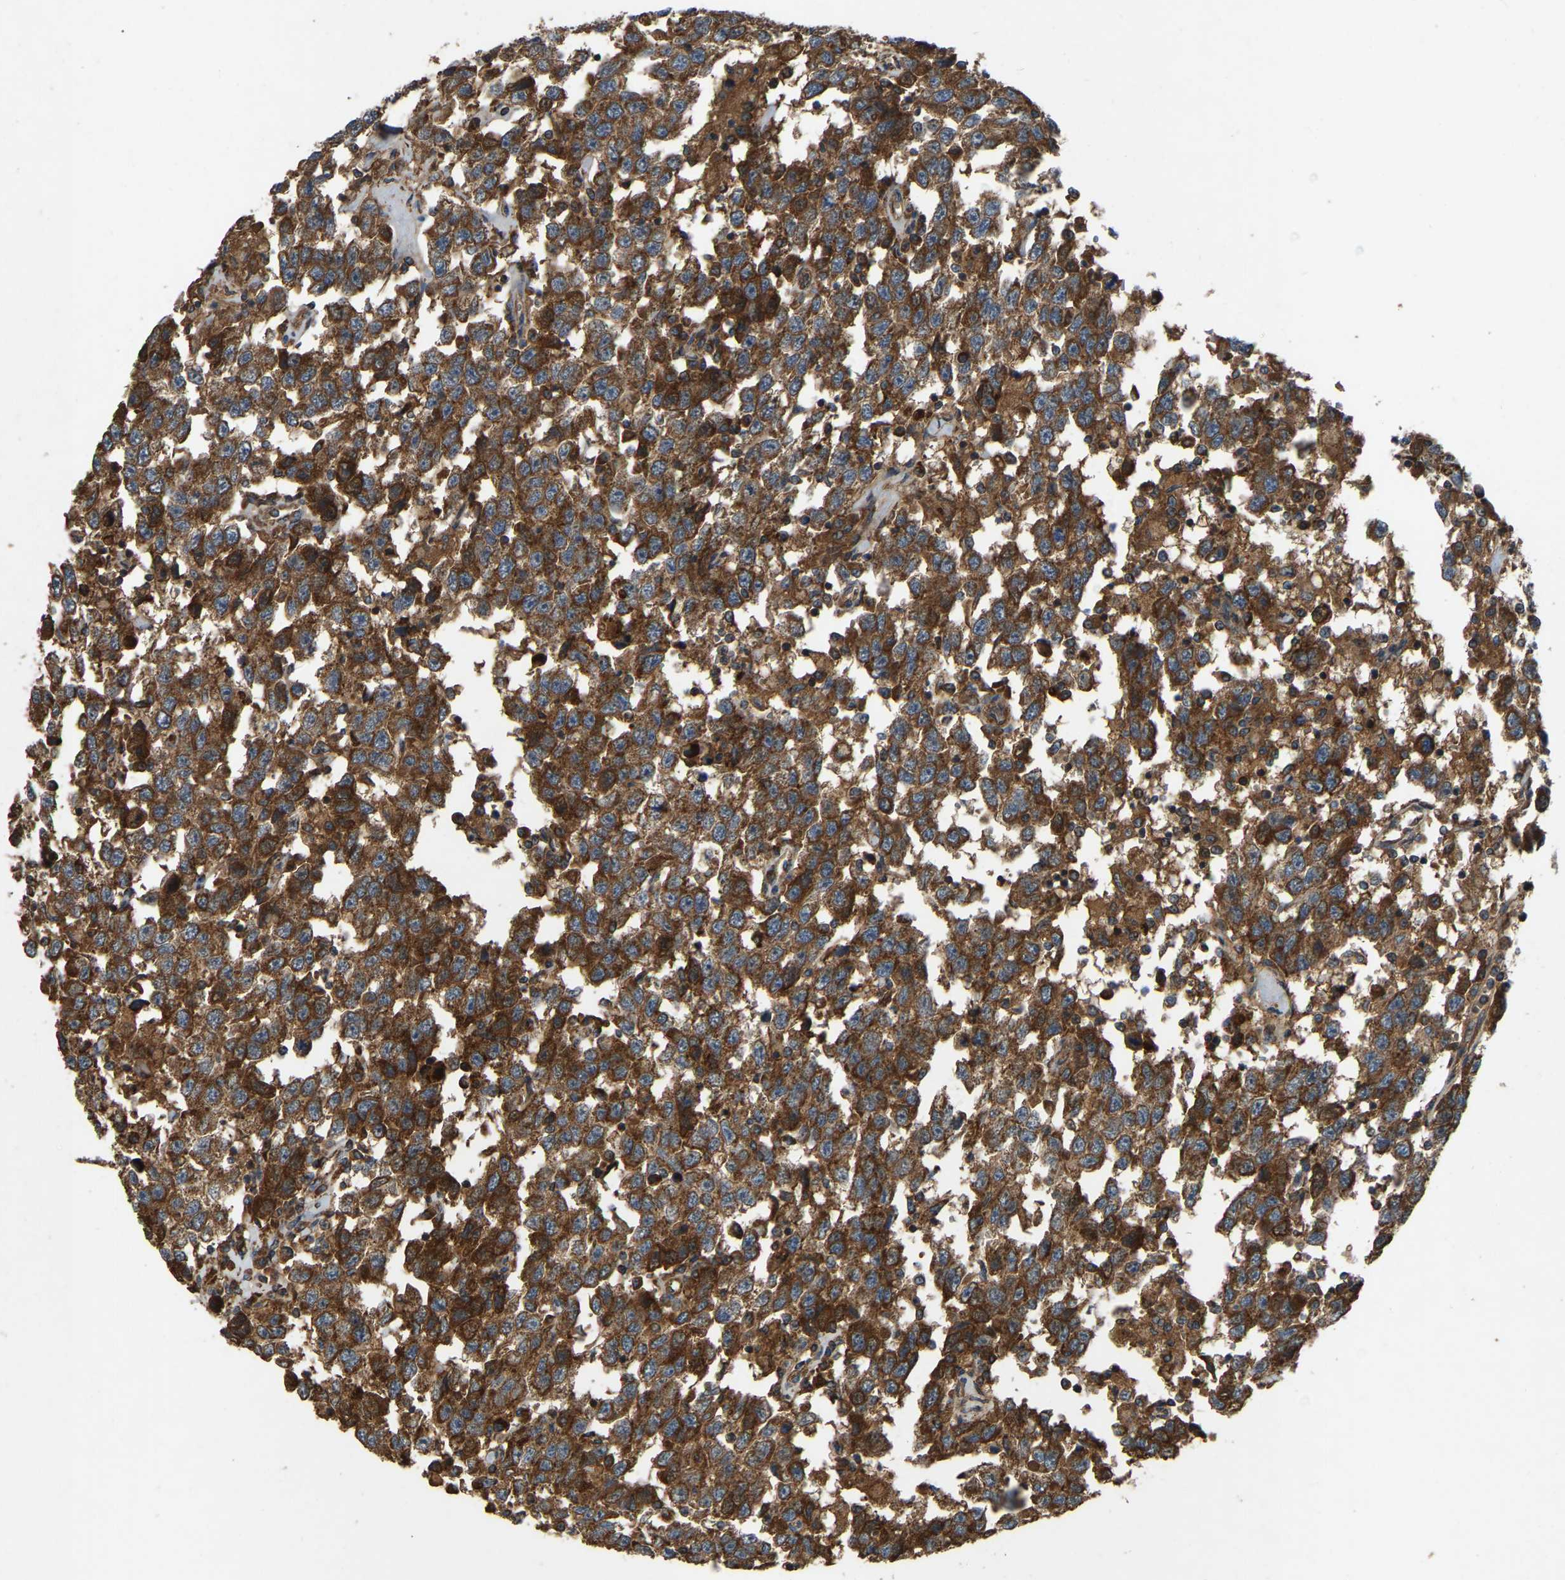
{"staining": {"intensity": "strong", "quantity": ">75%", "location": "cytoplasmic/membranous"}, "tissue": "testis cancer", "cell_type": "Tumor cells", "image_type": "cancer", "snomed": [{"axis": "morphology", "description": "Seminoma, NOS"}, {"axis": "topography", "description": "Testis"}], "caption": "Immunohistochemistry (IHC) staining of testis cancer, which demonstrates high levels of strong cytoplasmic/membranous expression in approximately >75% of tumor cells indicating strong cytoplasmic/membranous protein staining. The staining was performed using DAB (brown) for protein detection and nuclei were counterstained in hematoxylin (blue).", "gene": "SAMD9L", "patient": {"sex": "male", "age": 41}}